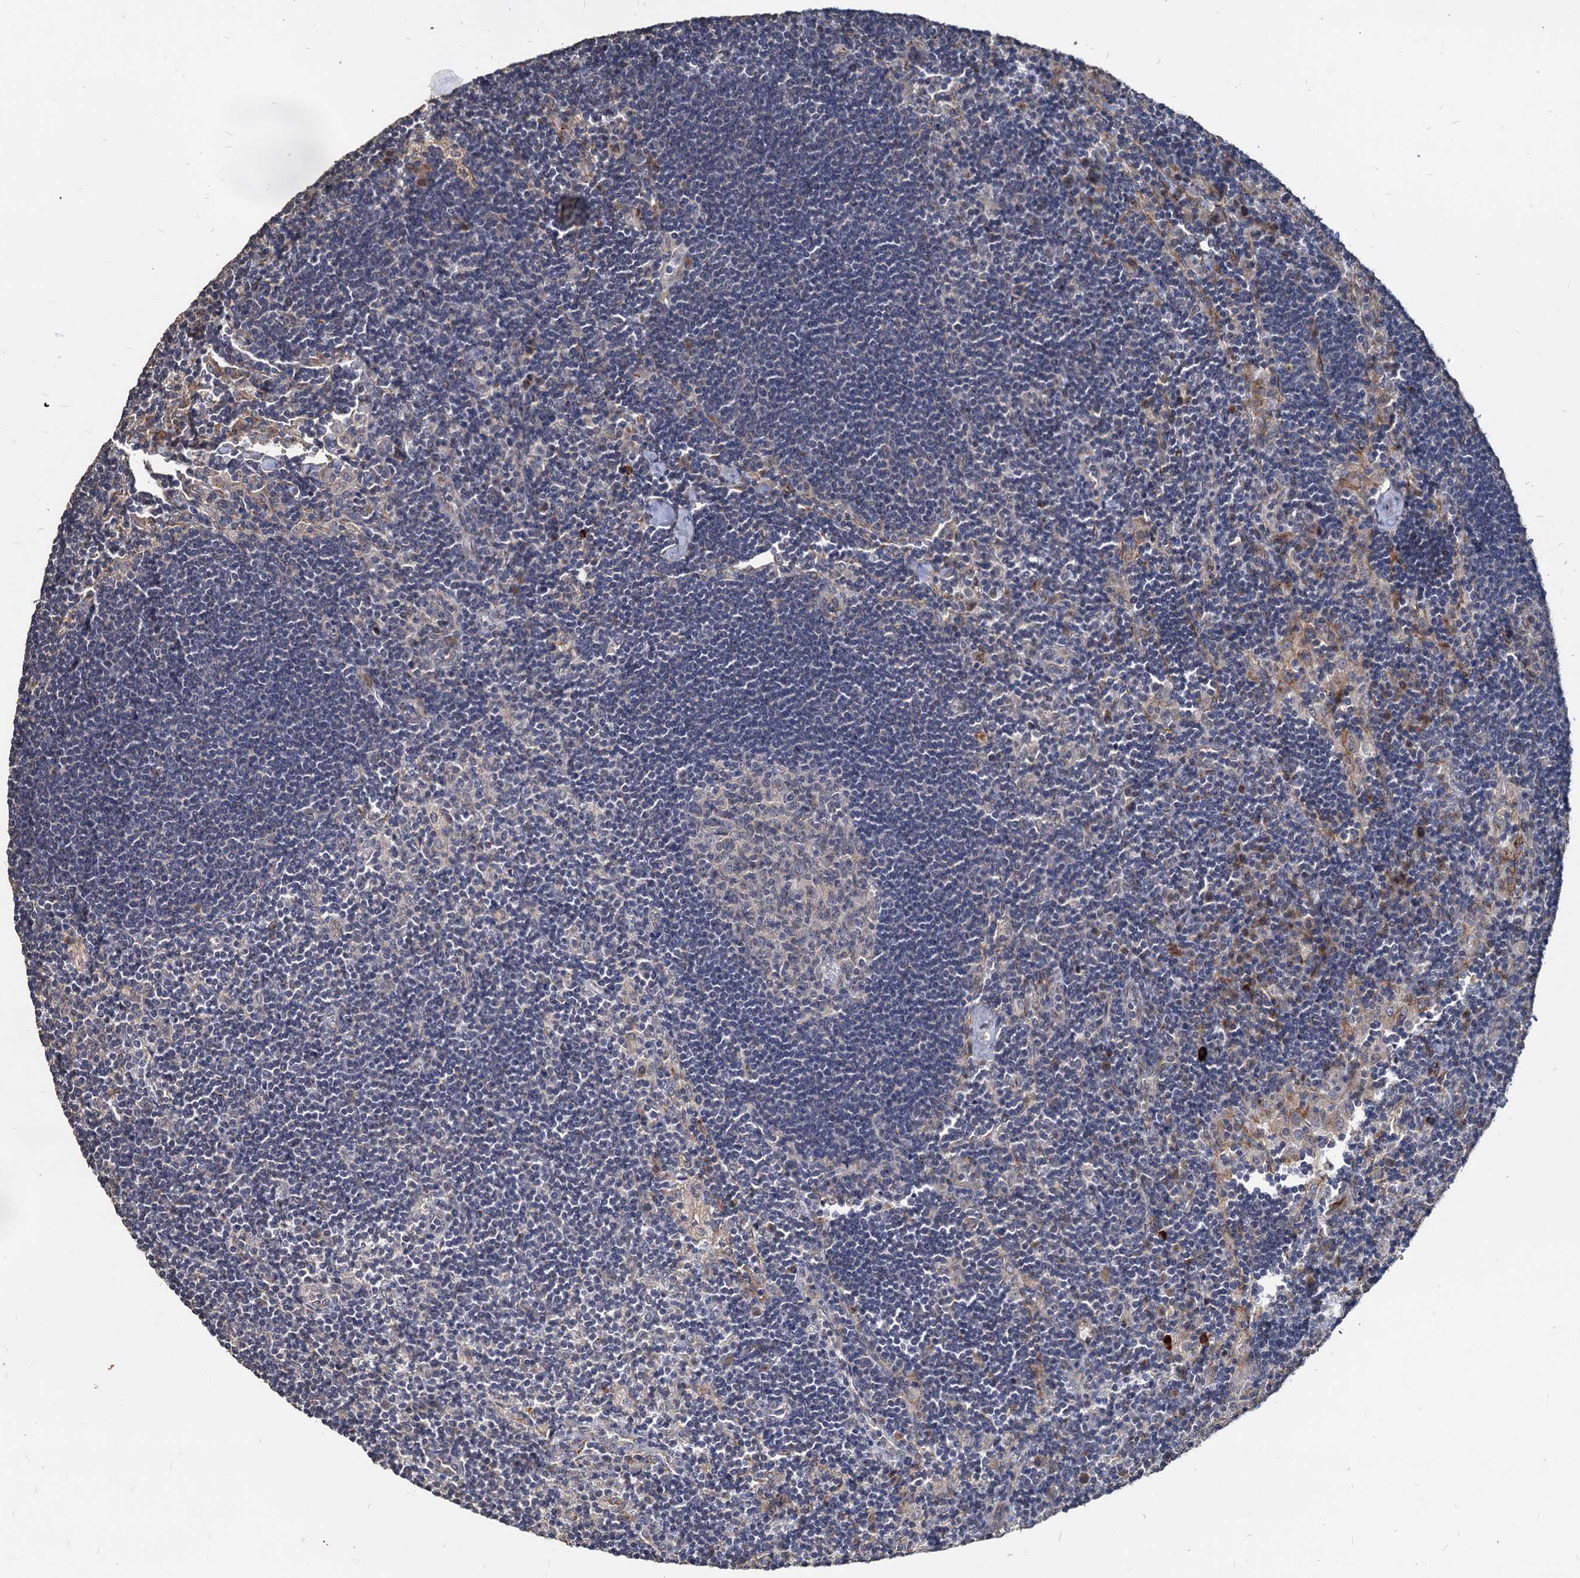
{"staining": {"intensity": "negative", "quantity": "none", "location": "none"}, "tissue": "lymph node", "cell_type": "Germinal center cells", "image_type": "normal", "snomed": [{"axis": "morphology", "description": "Normal tissue, NOS"}, {"axis": "topography", "description": "Lymph node"}], "caption": "Histopathology image shows no significant protein expression in germinal center cells of benign lymph node.", "gene": "DEPDC4", "patient": {"sex": "male", "age": 24}}